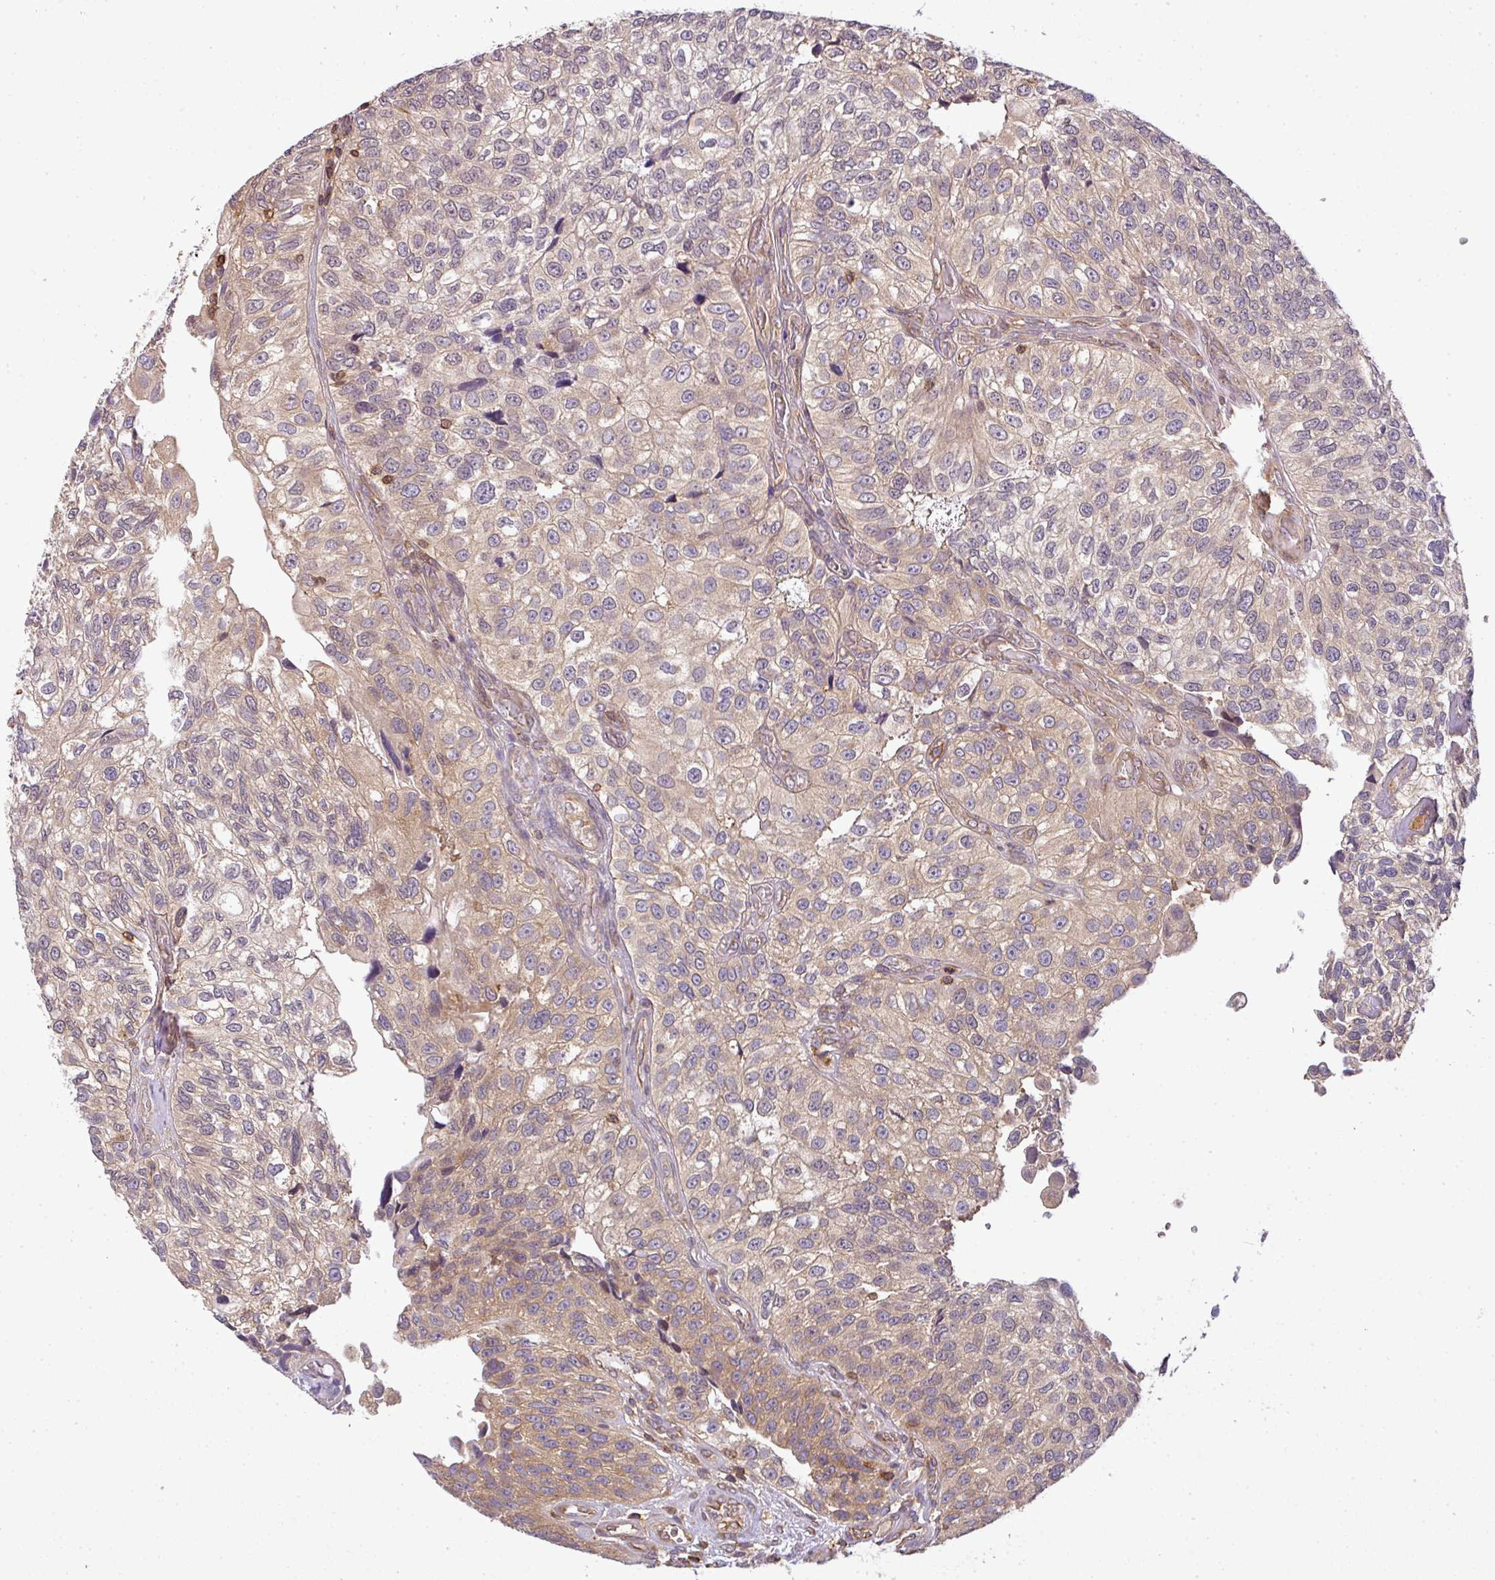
{"staining": {"intensity": "moderate", "quantity": "25%-75%", "location": "cytoplasmic/membranous"}, "tissue": "urothelial cancer", "cell_type": "Tumor cells", "image_type": "cancer", "snomed": [{"axis": "morphology", "description": "Urothelial carcinoma, NOS"}, {"axis": "topography", "description": "Urinary bladder"}], "caption": "Tumor cells display moderate cytoplasmic/membranous staining in approximately 25%-75% of cells in urothelial cancer.", "gene": "TCL1B", "patient": {"sex": "male", "age": 87}}